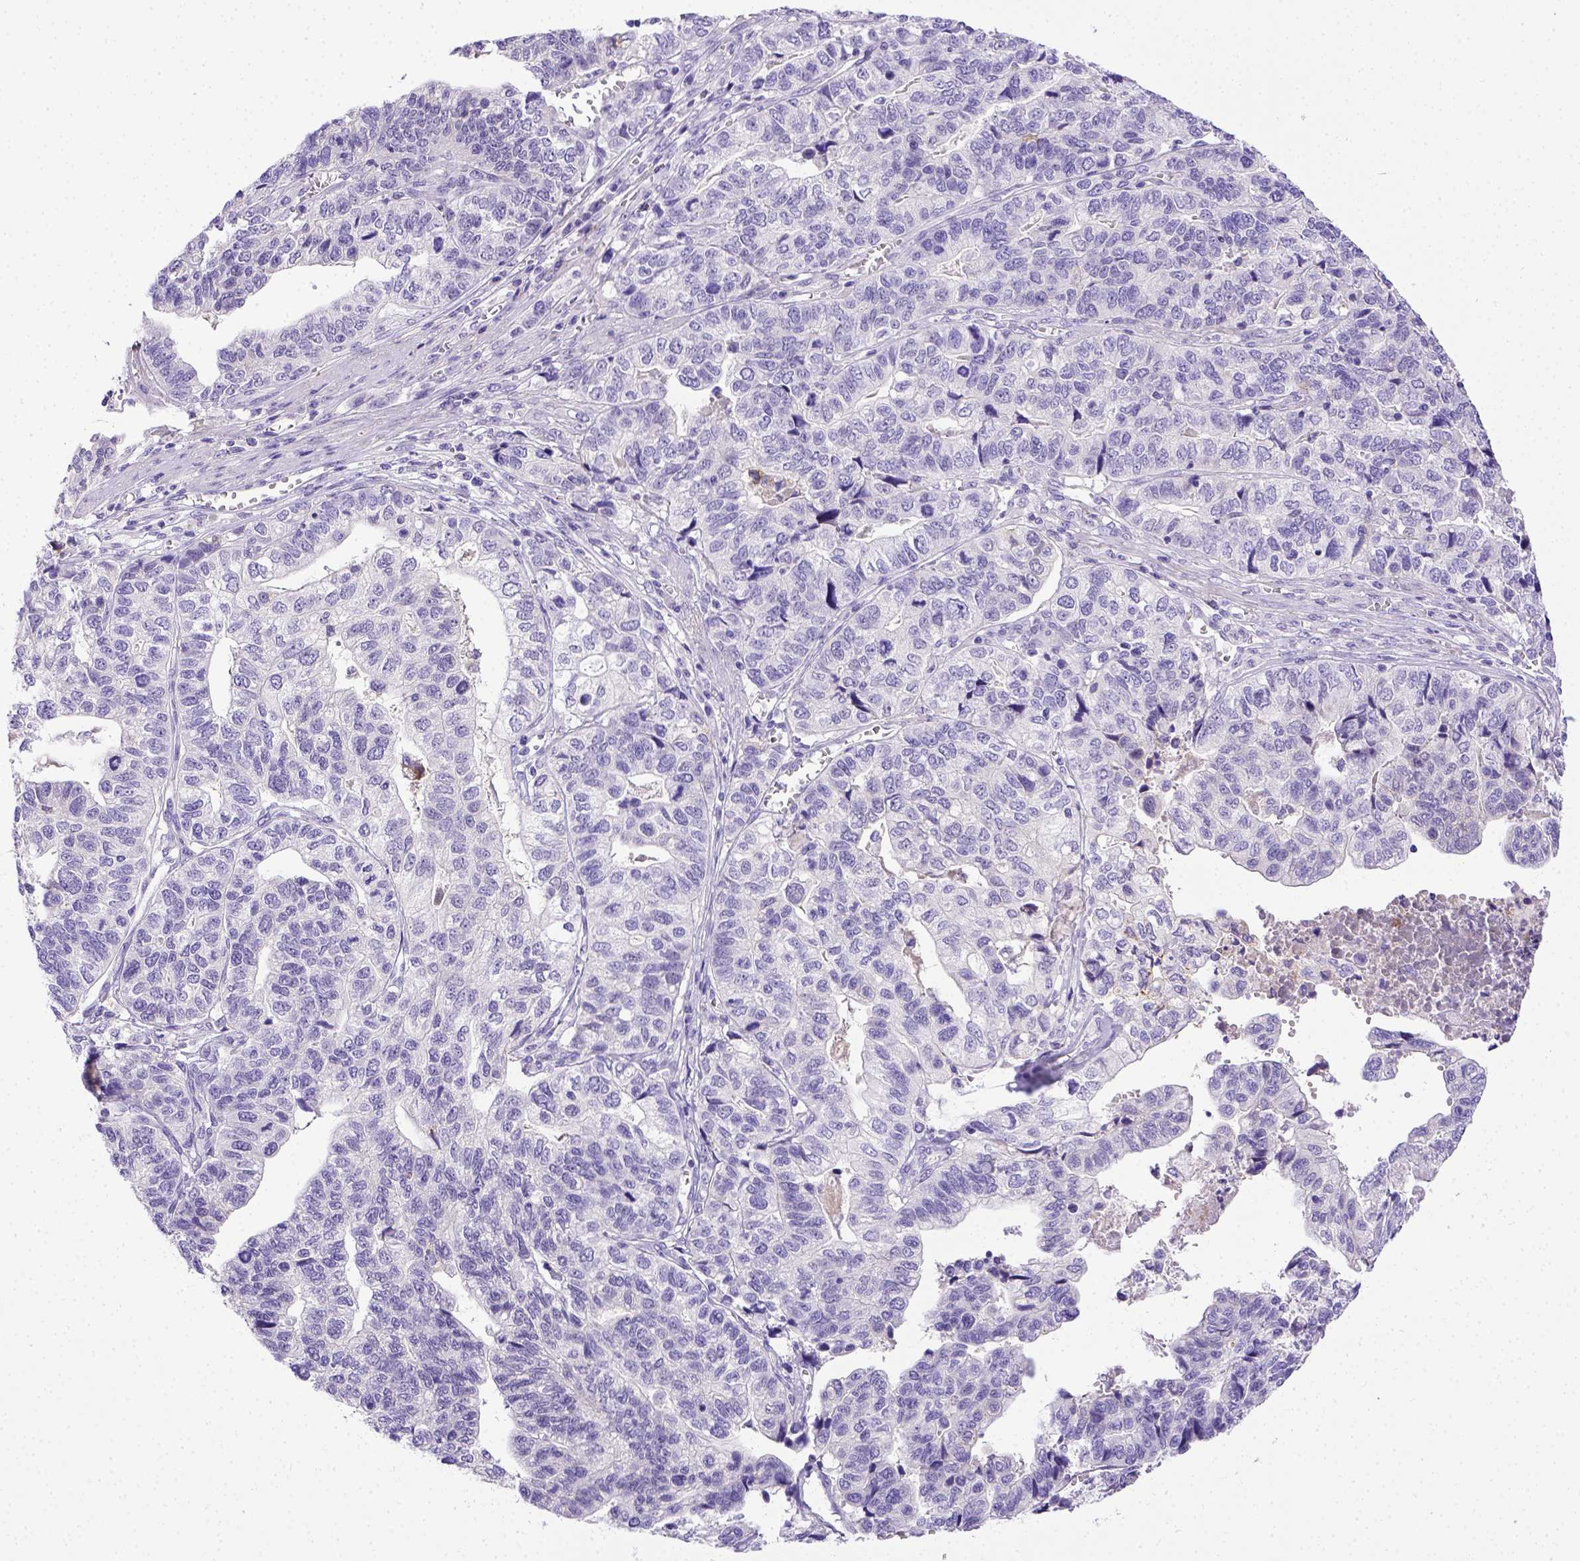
{"staining": {"intensity": "negative", "quantity": "none", "location": "none"}, "tissue": "stomach cancer", "cell_type": "Tumor cells", "image_type": "cancer", "snomed": [{"axis": "morphology", "description": "Adenocarcinoma, NOS"}, {"axis": "topography", "description": "Stomach, upper"}], "caption": "Image shows no significant protein positivity in tumor cells of stomach cancer. (DAB (3,3'-diaminobenzidine) immunohistochemistry (IHC), high magnification).", "gene": "BTN1A1", "patient": {"sex": "female", "age": 67}}